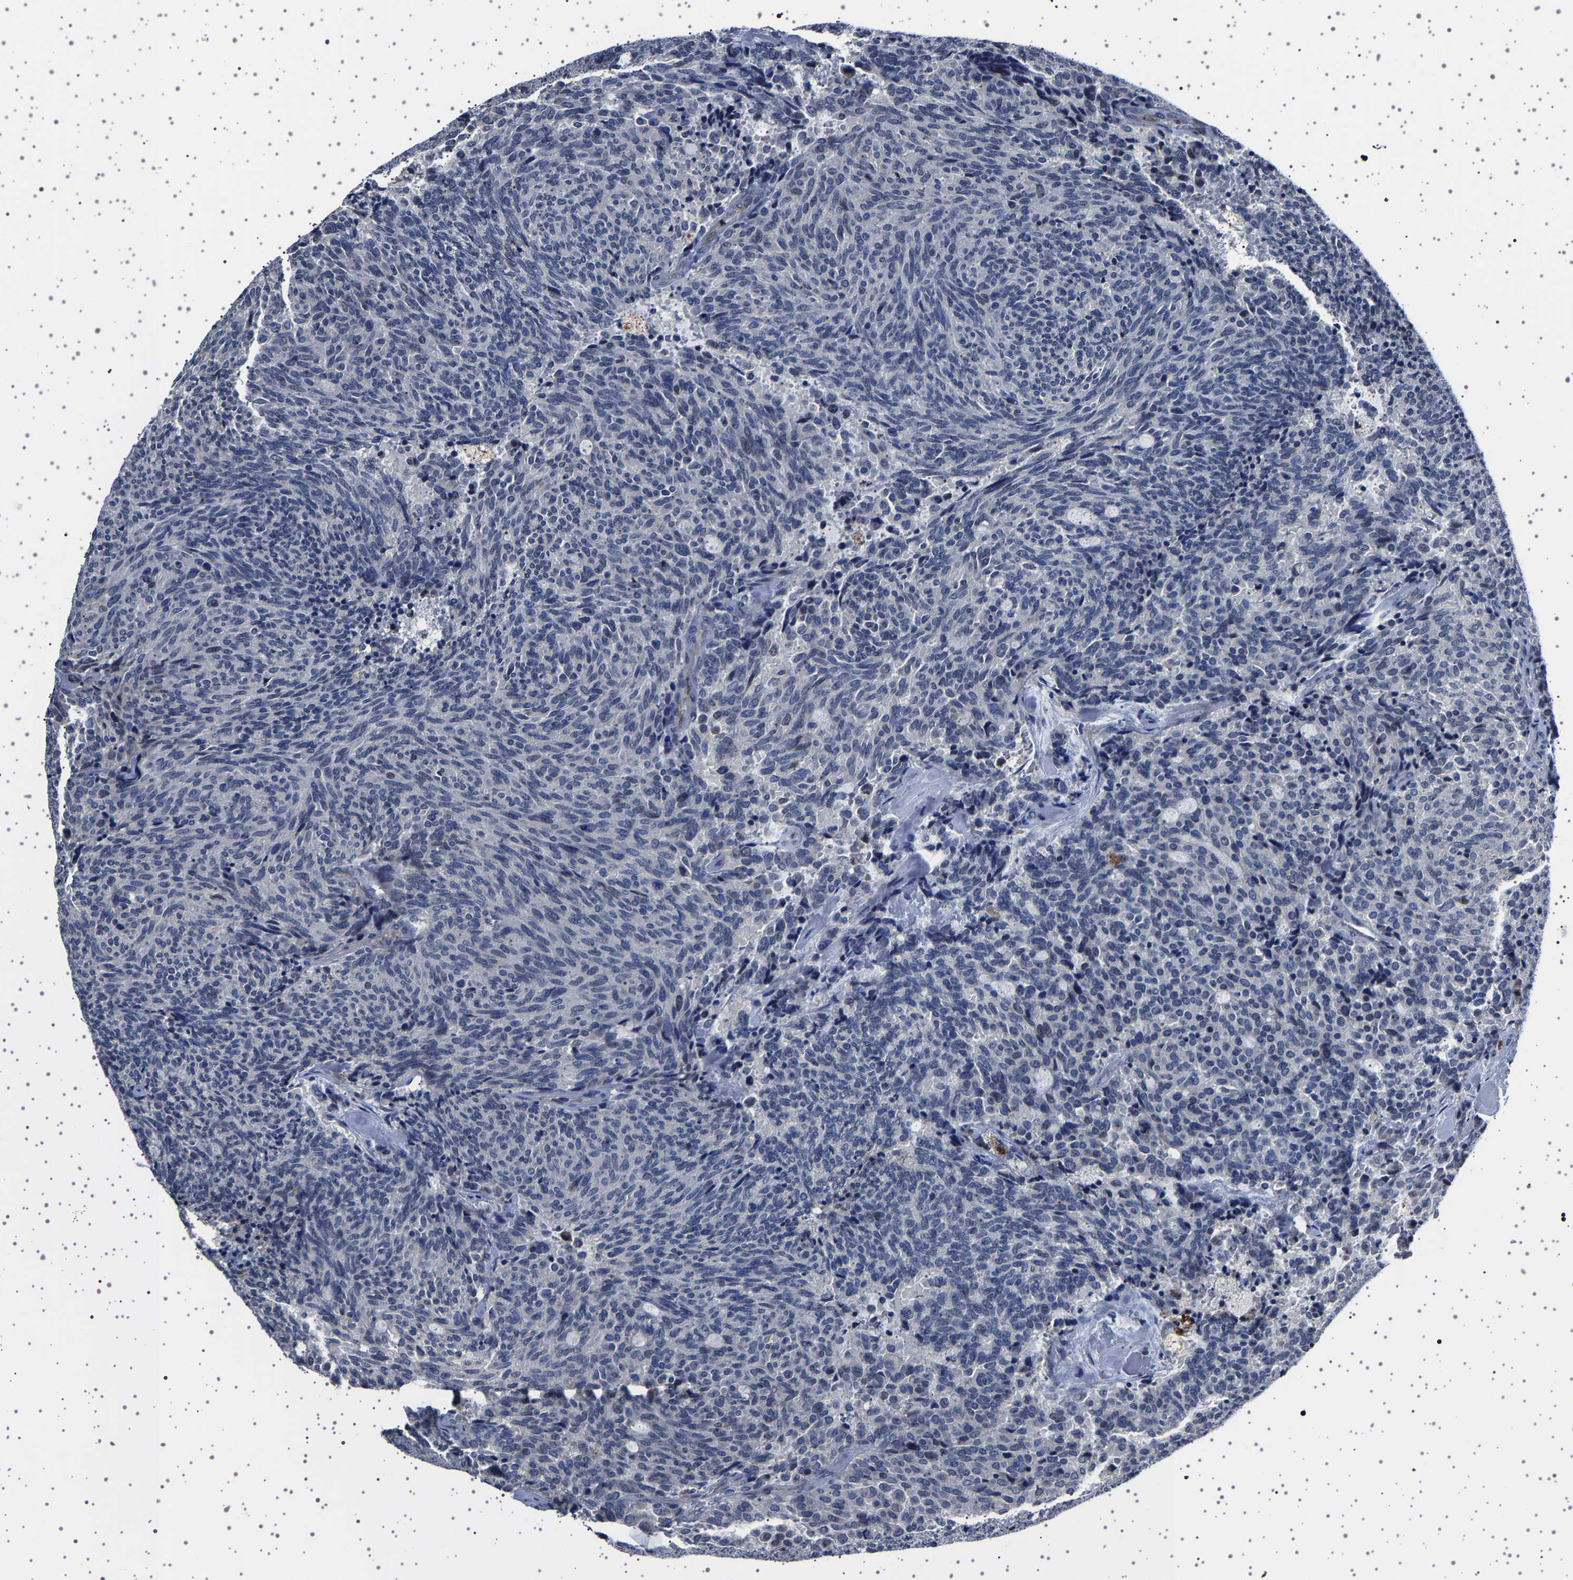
{"staining": {"intensity": "negative", "quantity": "none", "location": "none"}, "tissue": "carcinoid", "cell_type": "Tumor cells", "image_type": "cancer", "snomed": [{"axis": "morphology", "description": "Carcinoid, malignant, NOS"}, {"axis": "topography", "description": "Pancreas"}], "caption": "Immunohistochemistry (IHC) image of carcinoid stained for a protein (brown), which displays no positivity in tumor cells. (Brightfield microscopy of DAB IHC at high magnification).", "gene": "IL10RB", "patient": {"sex": "female", "age": 54}}